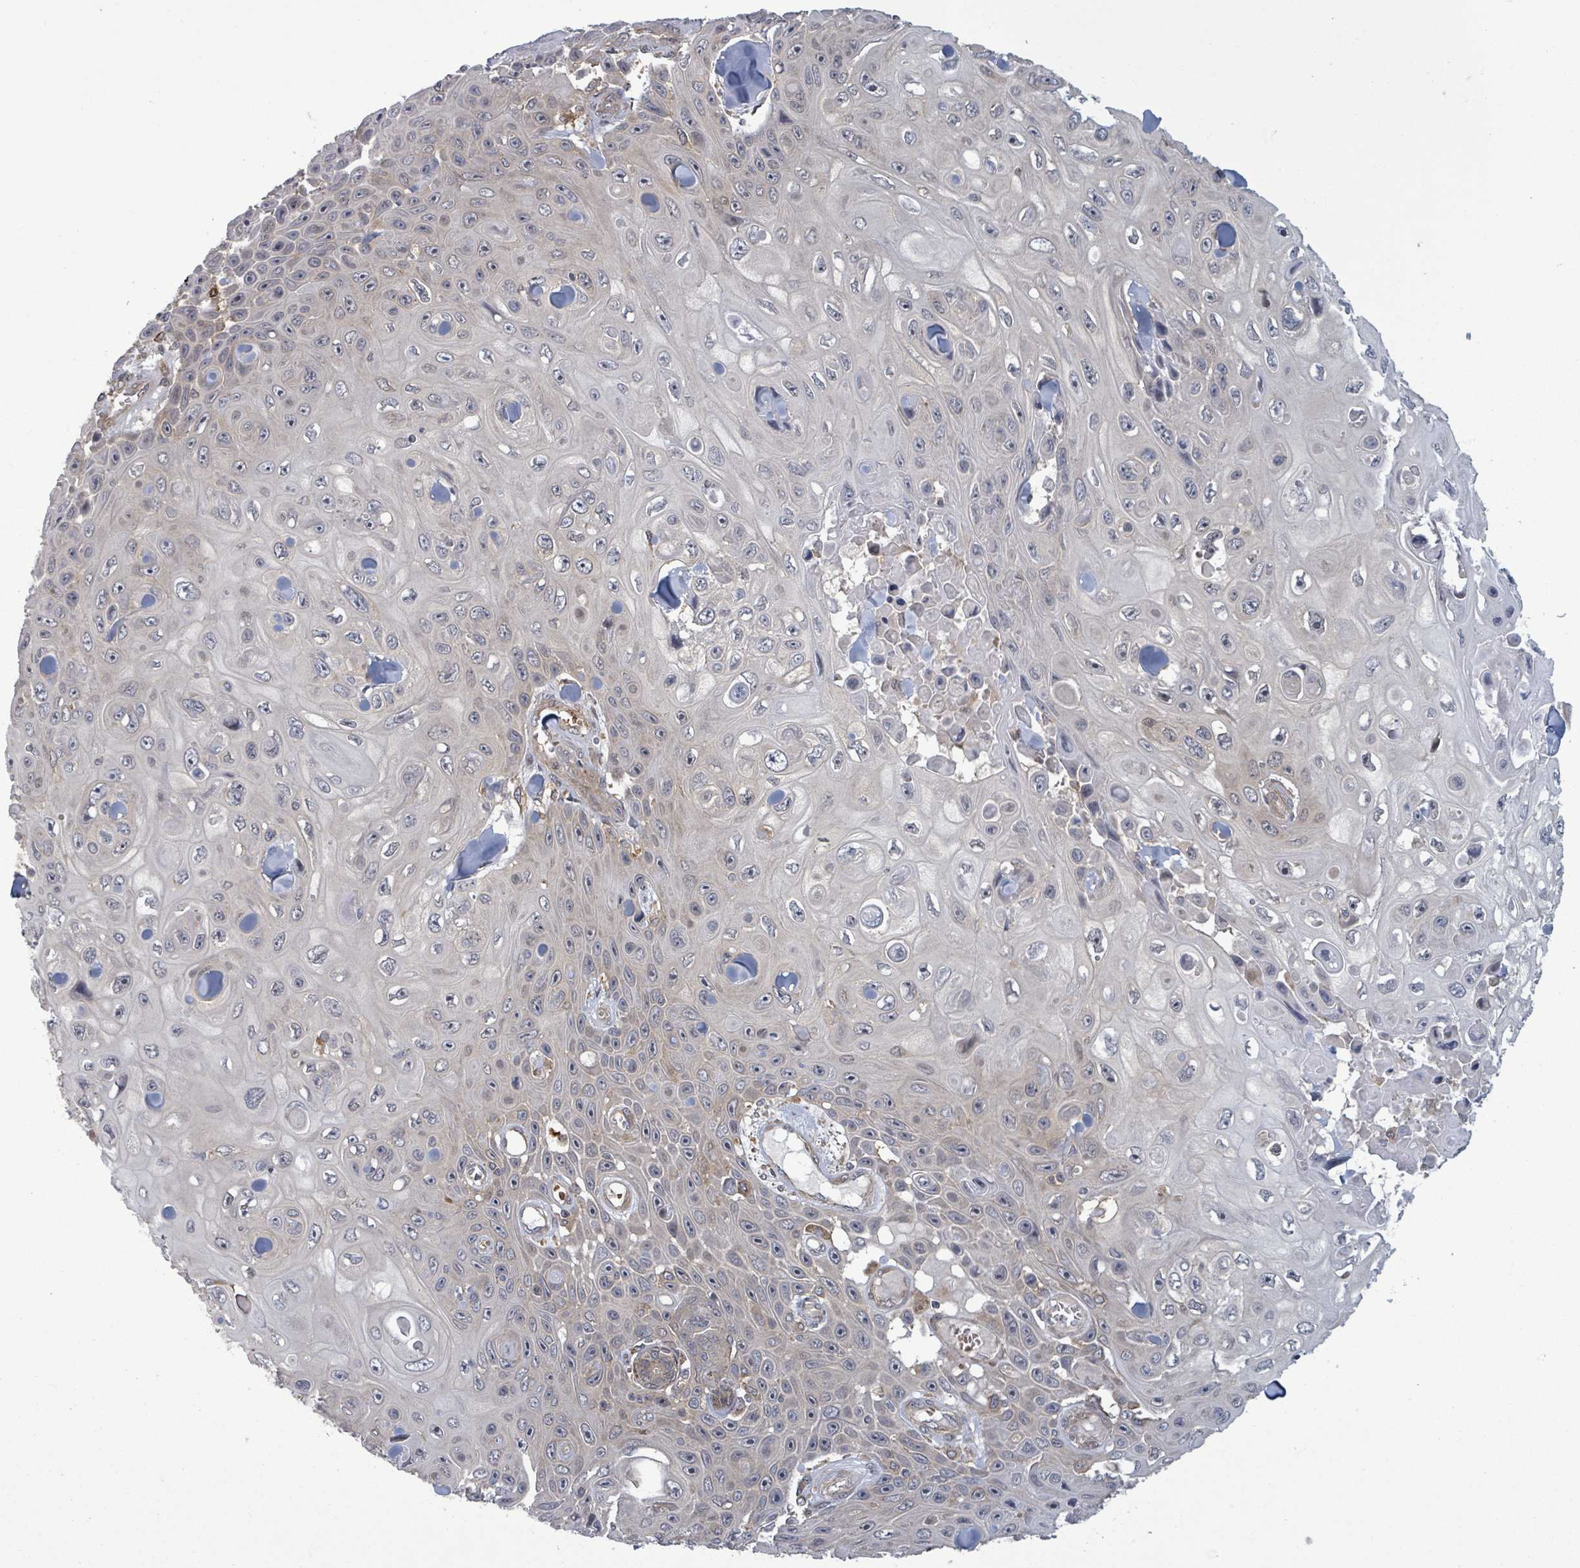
{"staining": {"intensity": "negative", "quantity": "none", "location": "none"}, "tissue": "skin cancer", "cell_type": "Tumor cells", "image_type": "cancer", "snomed": [{"axis": "morphology", "description": "Squamous cell carcinoma, NOS"}, {"axis": "topography", "description": "Skin"}], "caption": "IHC micrograph of neoplastic tissue: skin cancer stained with DAB displays no significant protein expression in tumor cells.", "gene": "MAP3K6", "patient": {"sex": "male", "age": 82}}